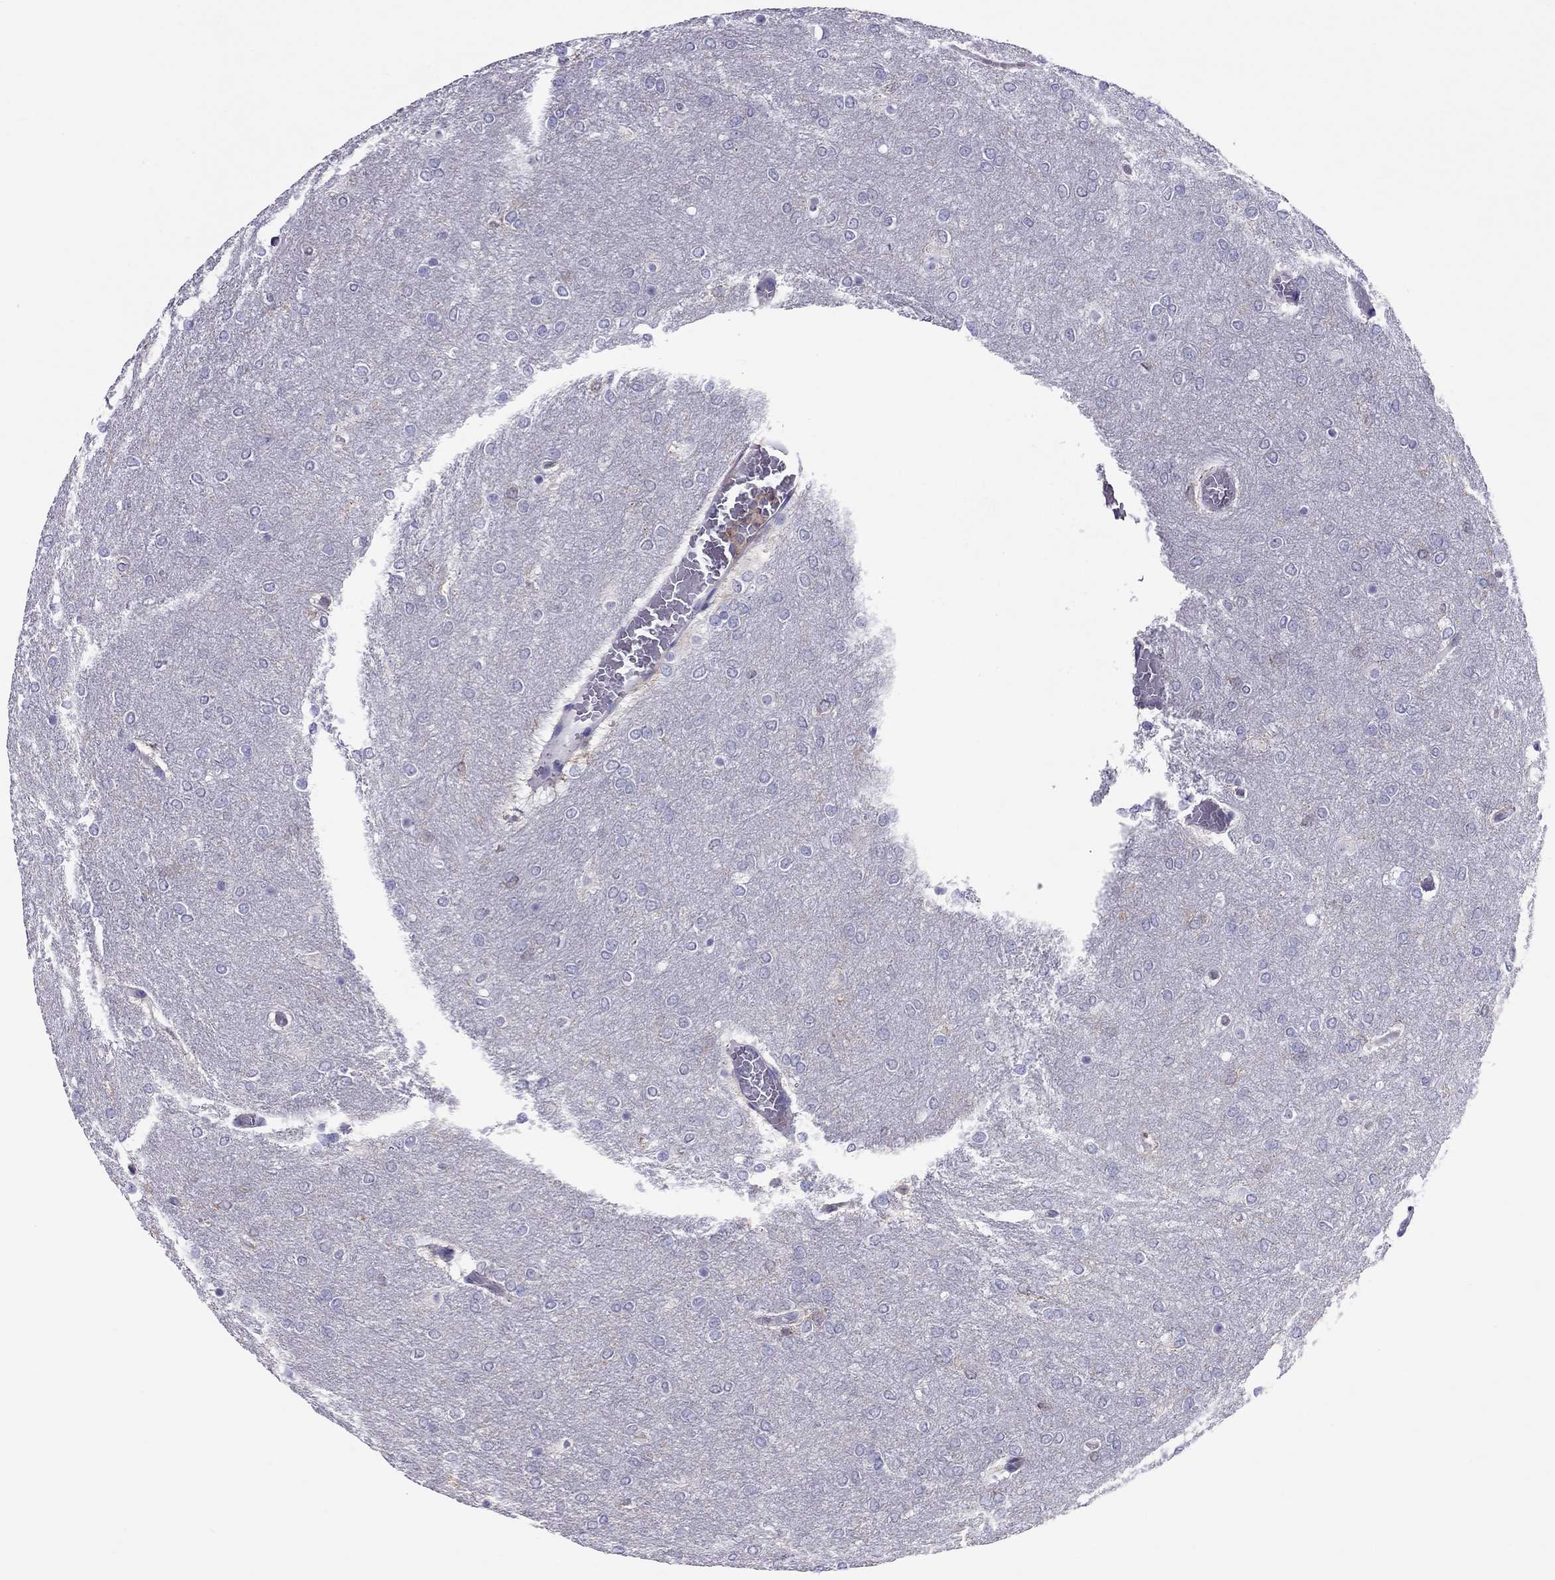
{"staining": {"intensity": "negative", "quantity": "none", "location": "none"}, "tissue": "glioma", "cell_type": "Tumor cells", "image_type": "cancer", "snomed": [{"axis": "morphology", "description": "Glioma, malignant, High grade"}, {"axis": "topography", "description": "Brain"}], "caption": "The immunohistochemistry (IHC) photomicrograph has no significant staining in tumor cells of malignant high-grade glioma tissue. The staining was performed using DAB (3,3'-diaminobenzidine) to visualize the protein expression in brown, while the nuclei were stained in blue with hematoxylin (Magnification: 20x).", "gene": "TEX22", "patient": {"sex": "female", "age": 61}}